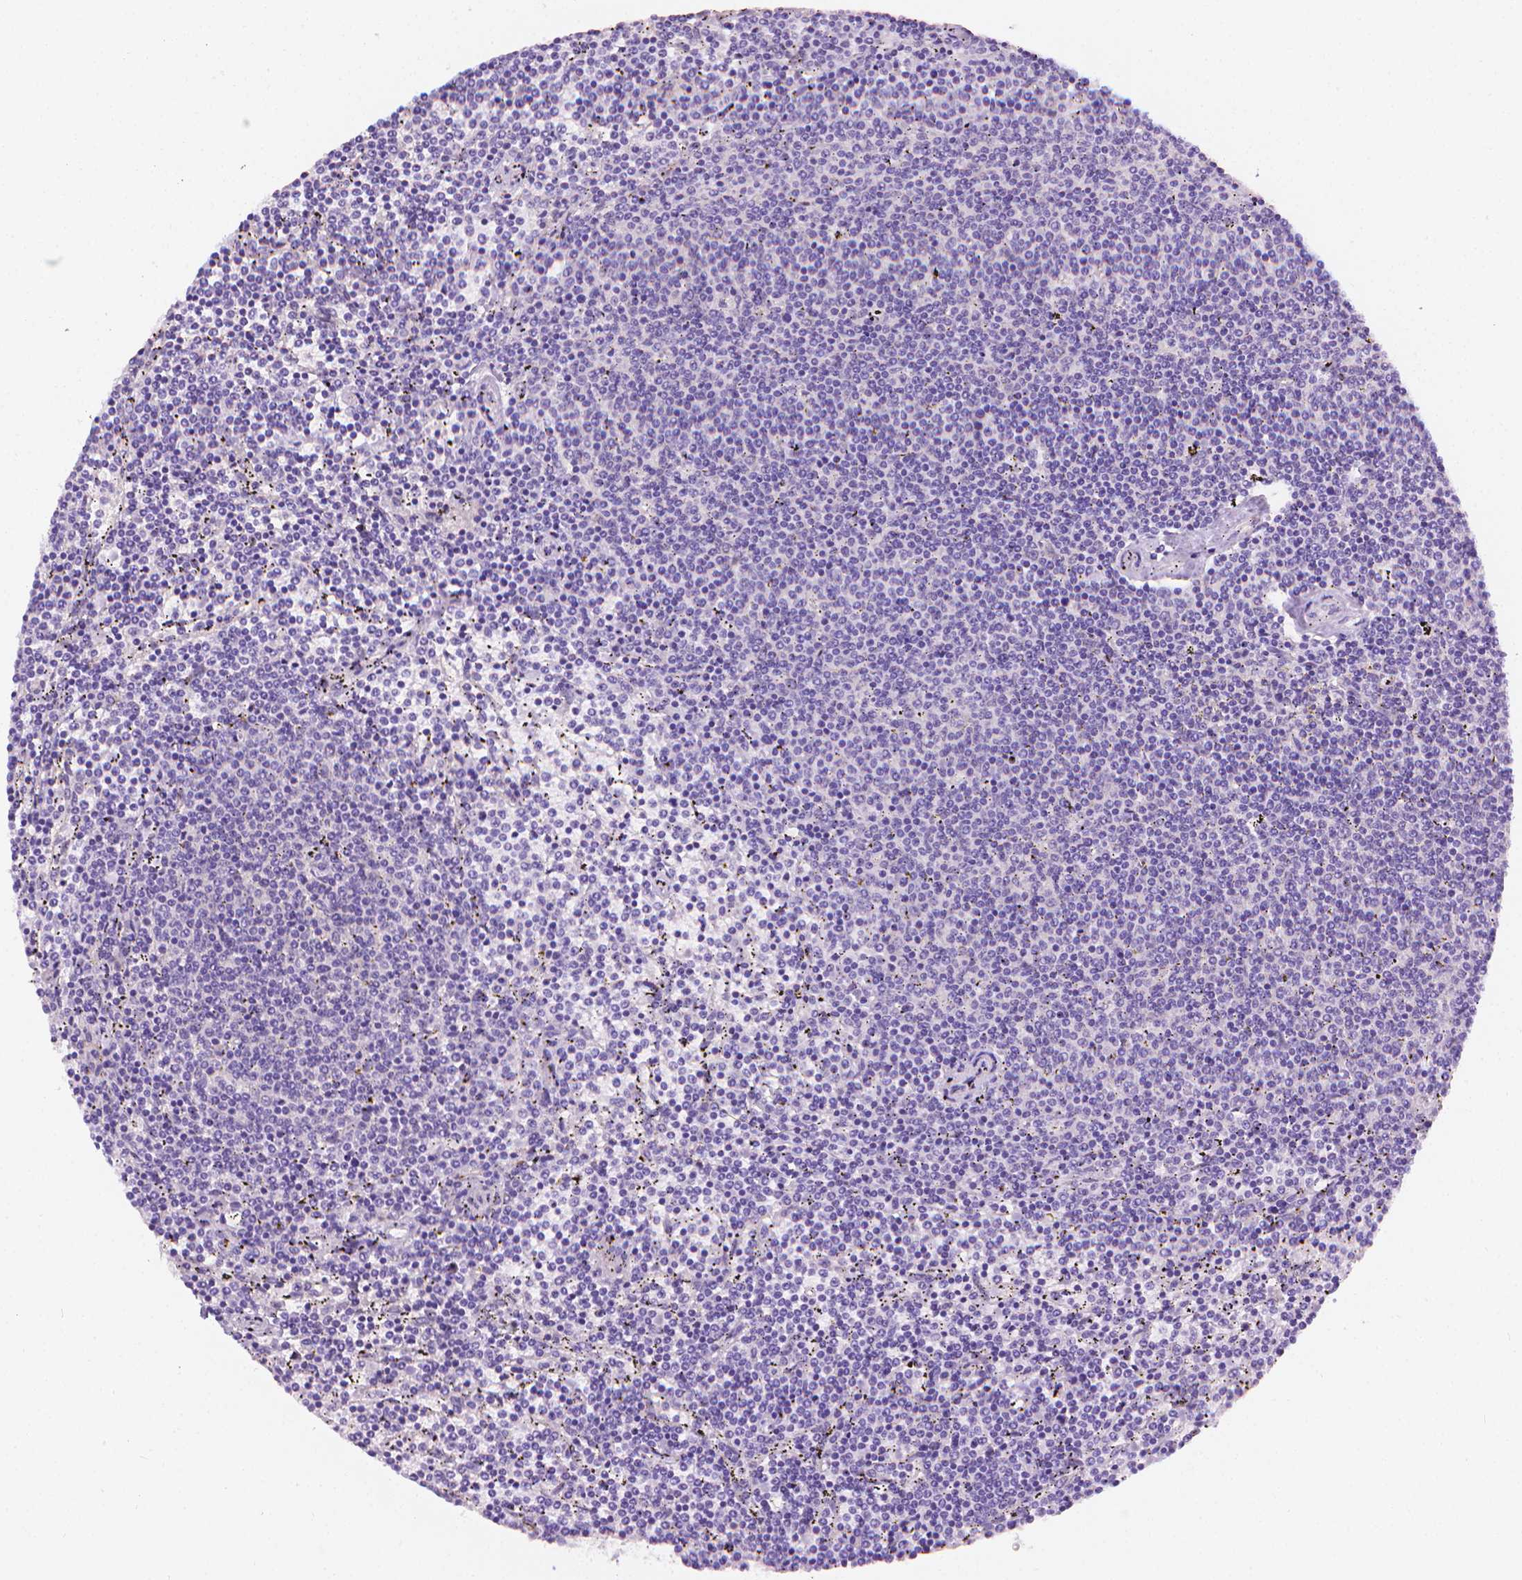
{"staining": {"intensity": "negative", "quantity": "none", "location": "none"}, "tissue": "lymphoma", "cell_type": "Tumor cells", "image_type": "cancer", "snomed": [{"axis": "morphology", "description": "Malignant lymphoma, non-Hodgkin's type, Low grade"}, {"axis": "topography", "description": "Spleen"}], "caption": "A high-resolution micrograph shows immunohistochemistry (IHC) staining of lymphoma, which shows no significant expression in tumor cells. The staining is performed using DAB (3,3'-diaminobenzidine) brown chromogen with nuclei counter-stained in using hematoxylin.", "gene": "FASN", "patient": {"sex": "female", "age": 50}}